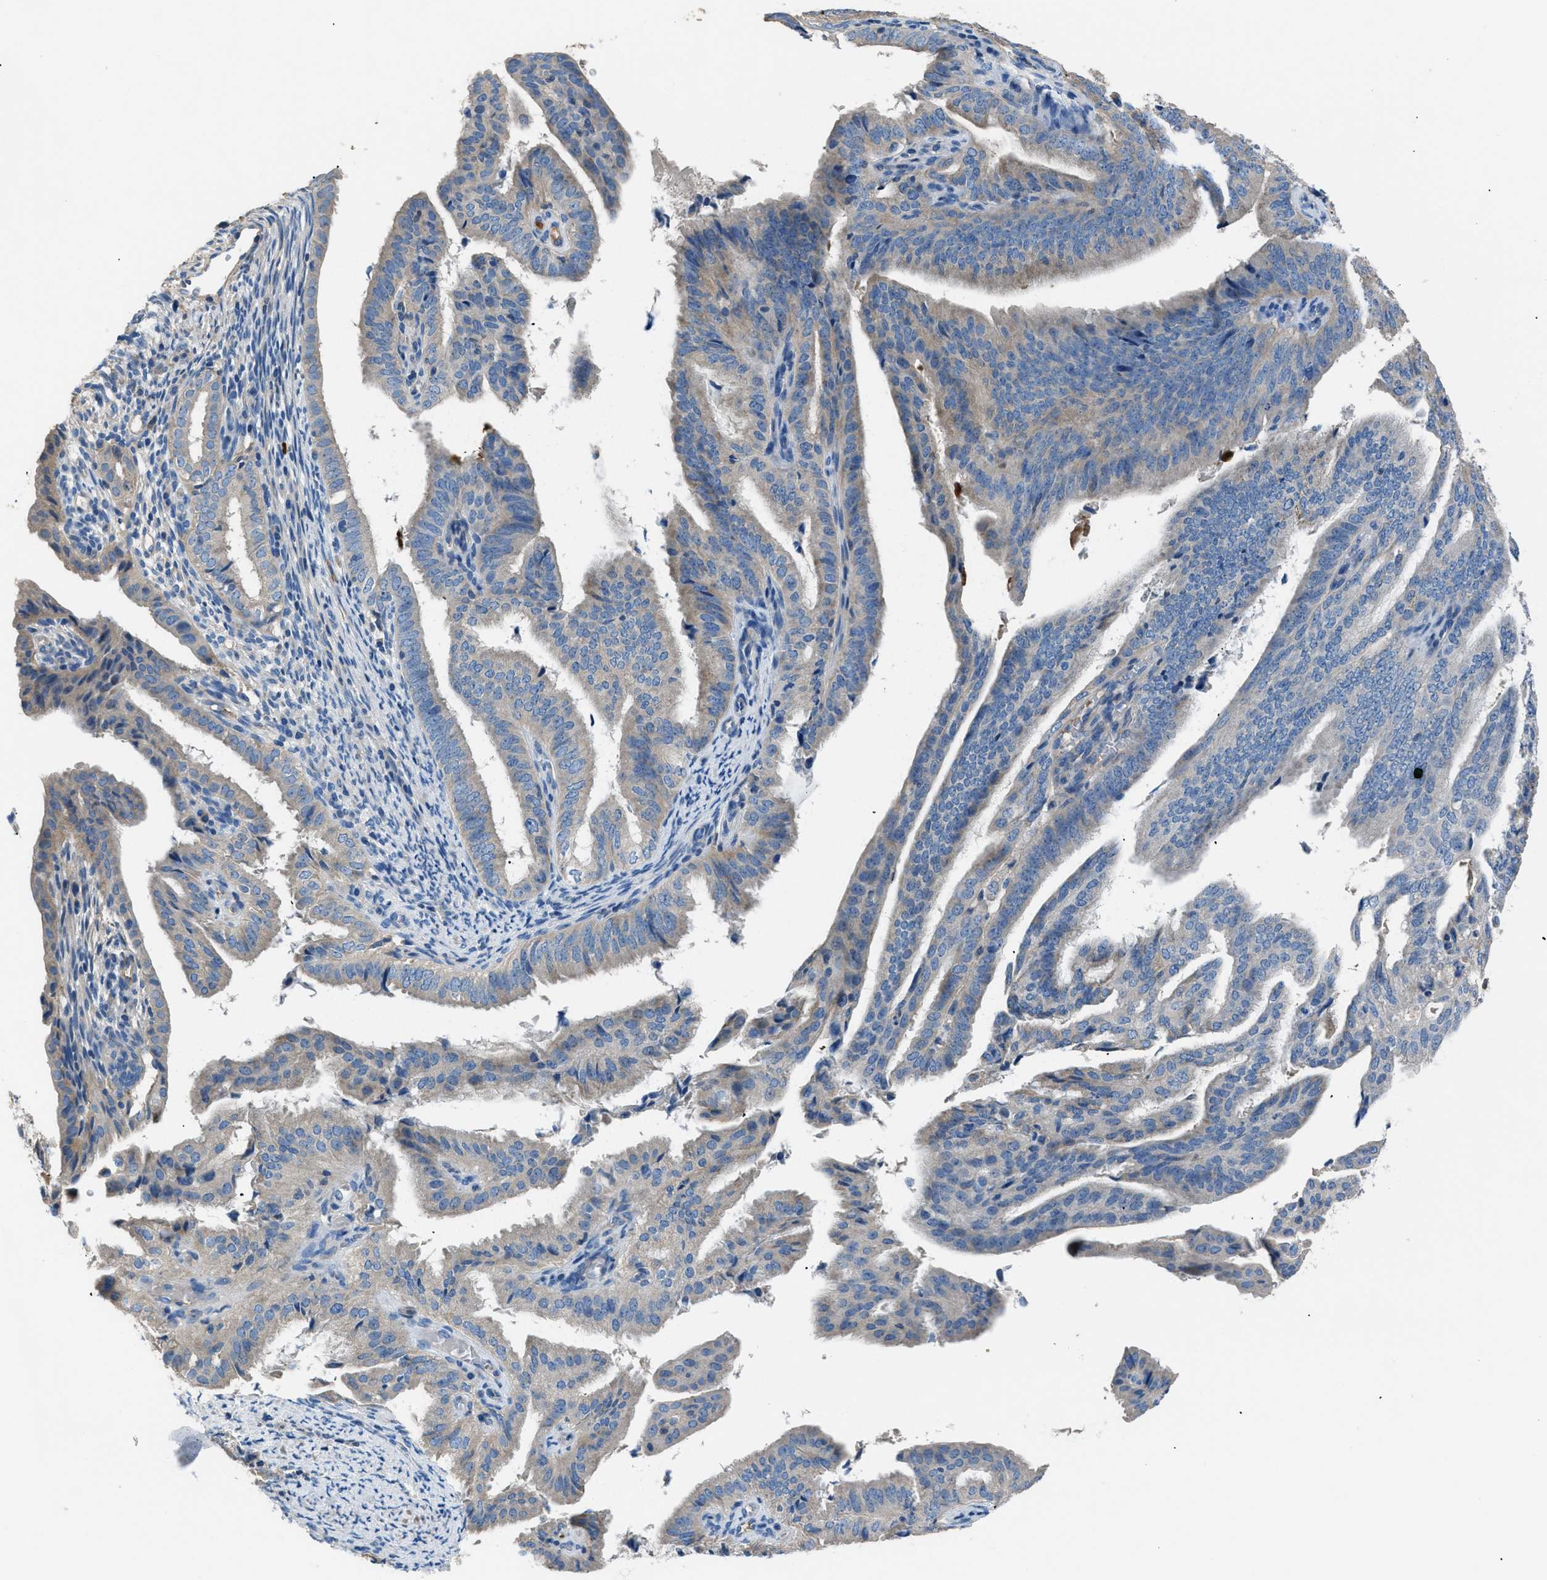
{"staining": {"intensity": "negative", "quantity": "none", "location": "none"}, "tissue": "endometrial cancer", "cell_type": "Tumor cells", "image_type": "cancer", "snomed": [{"axis": "morphology", "description": "Adenocarcinoma, NOS"}, {"axis": "topography", "description": "Endometrium"}], "caption": "Tumor cells are negative for brown protein staining in endometrial adenocarcinoma.", "gene": "SGCZ", "patient": {"sex": "female", "age": 58}}